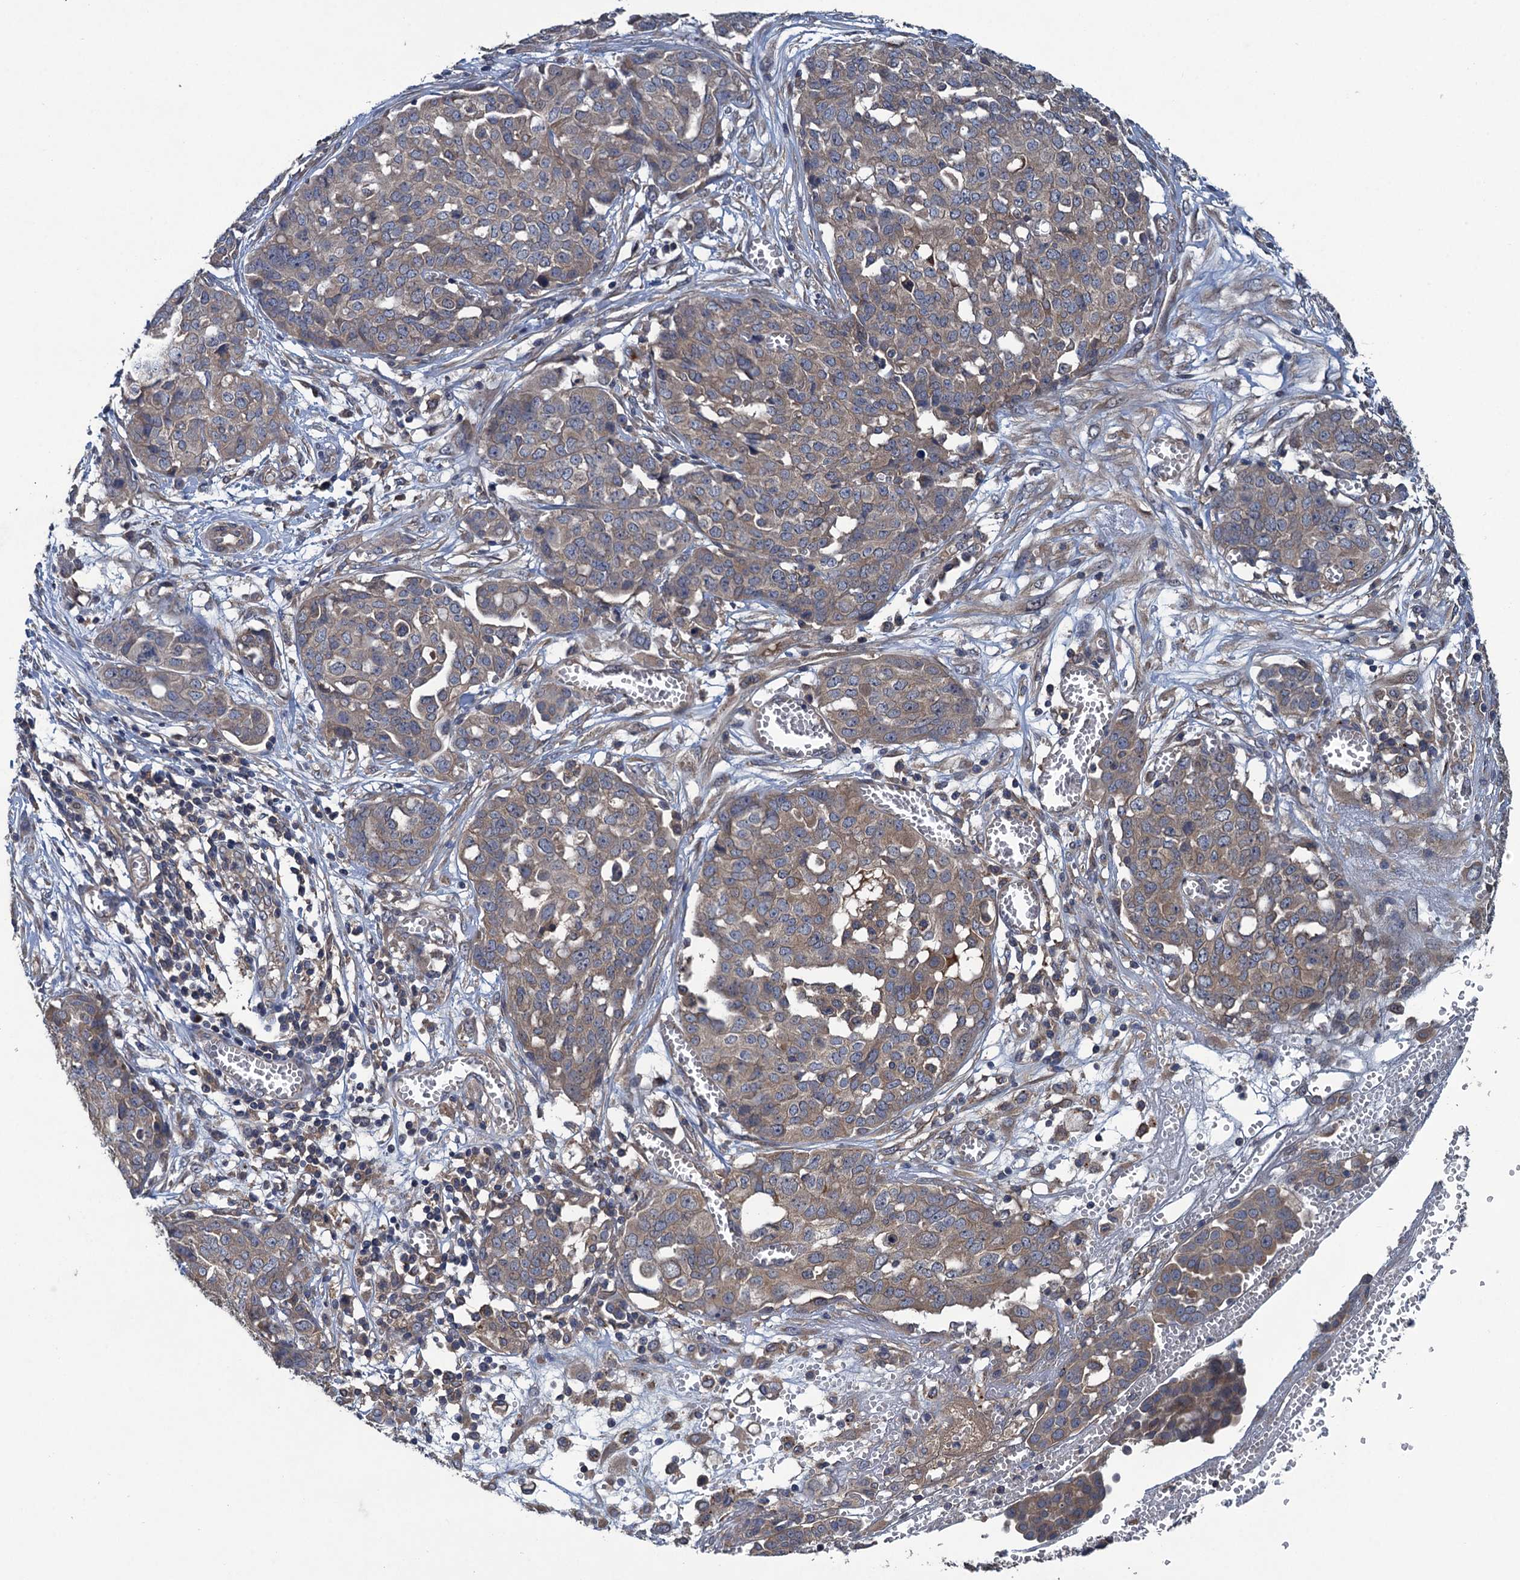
{"staining": {"intensity": "negative", "quantity": "none", "location": "none"}, "tissue": "ovarian cancer", "cell_type": "Tumor cells", "image_type": "cancer", "snomed": [{"axis": "morphology", "description": "Cystadenocarcinoma, serous, NOS"}, {"axis": "topography", "description": "Soft tissue"}, {"axis": "topography", "description": "Ovary"}], "caption": "DAB immunohistochemical staining of human serous cystadenocarcinoma (ovarian) shows no significant staining in tumor cells.", "gene": "CNTN5", "patient": {"sex": "female", "age": 57}}